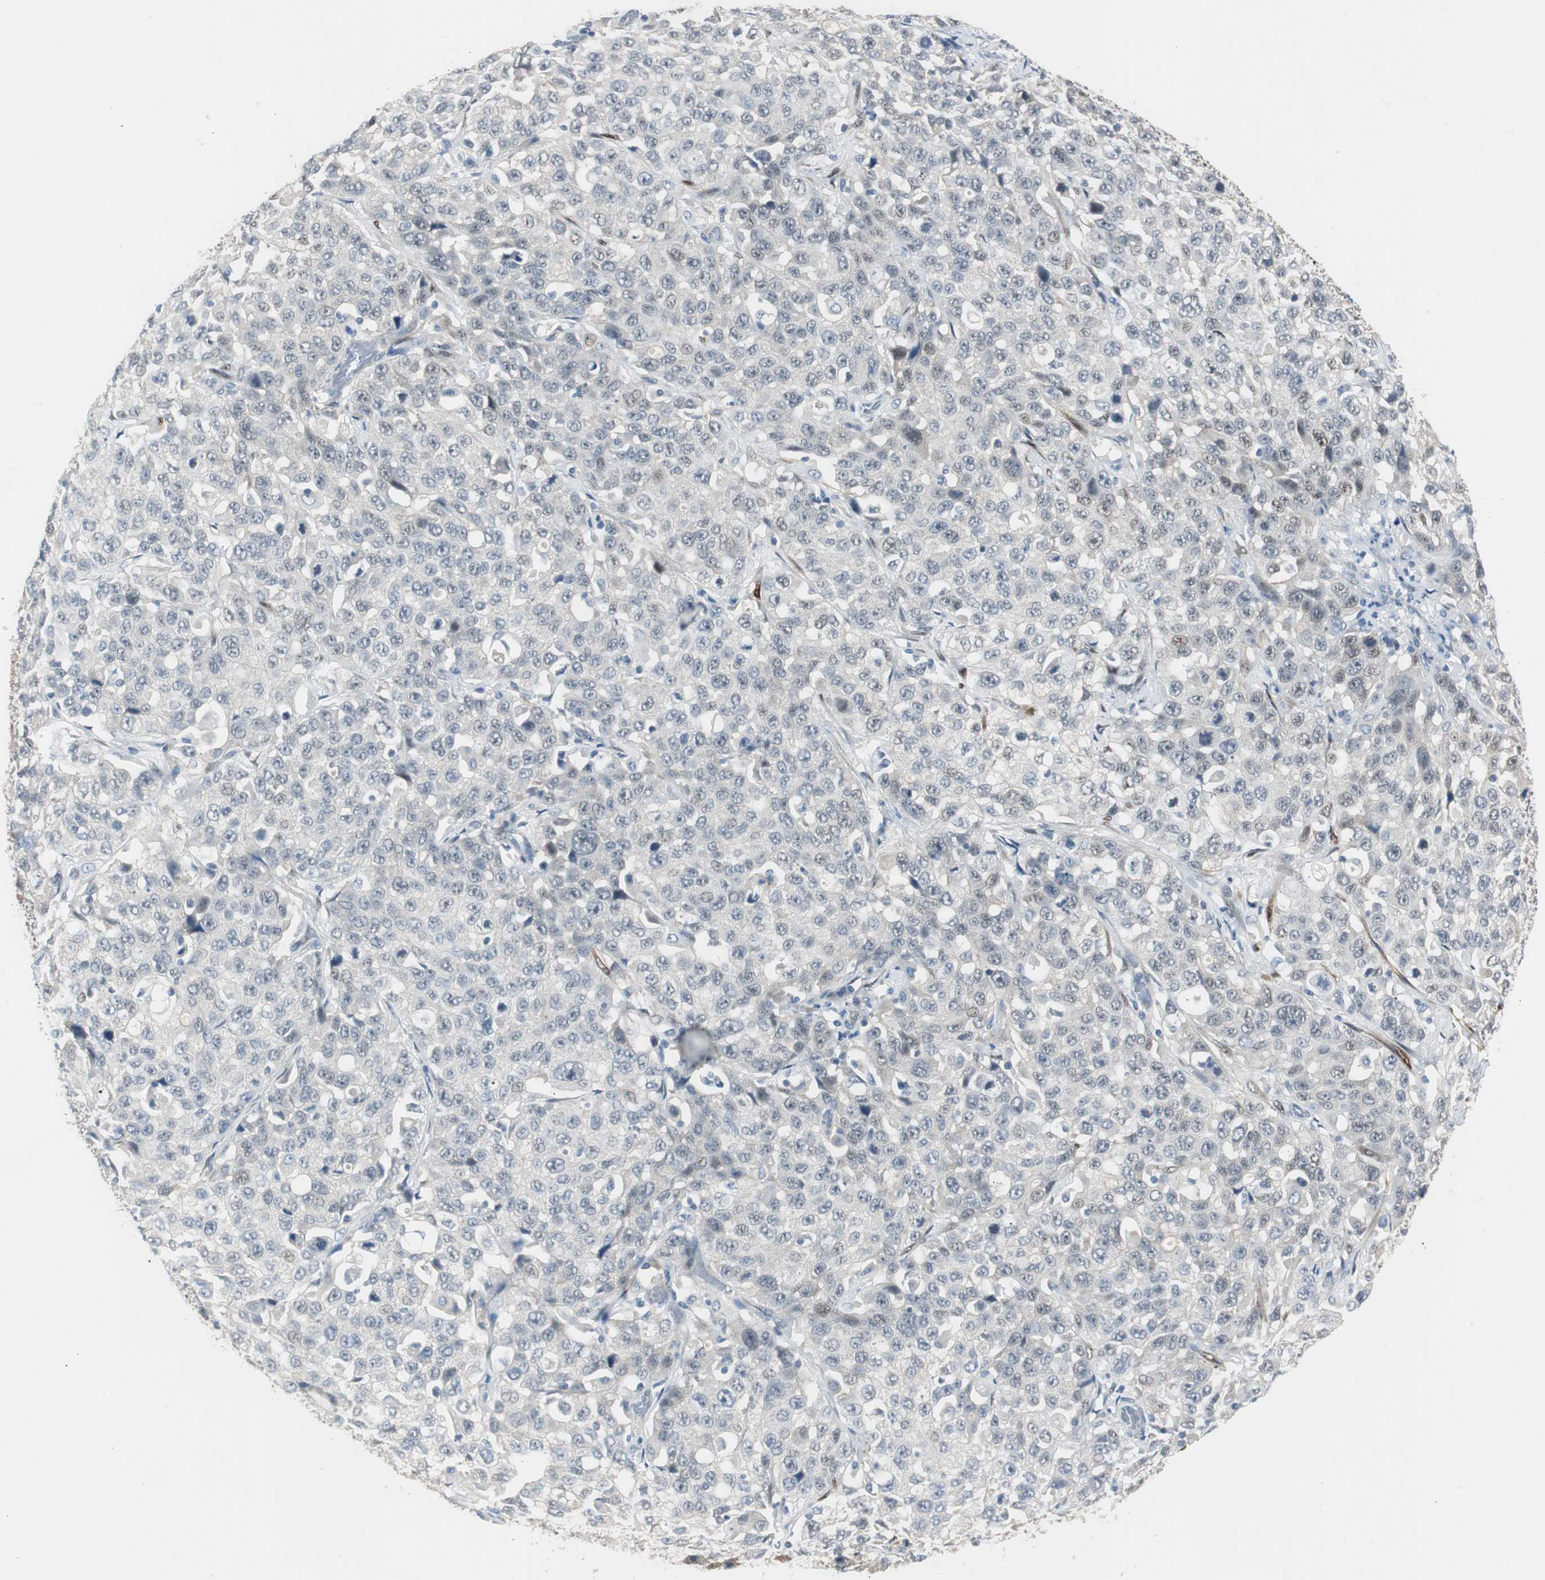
{"staining": {"intensity": "weak", "quantity": "<25%", "location": "cytoplasmic/membranous,nuclear"}, "tissue": "stomach cancer", "cell_type": "Tumor cells", "image_type": "cancer", "snomed": [{"axis": "morphology", "description": "Normal tissue, NOS"}, {"axis": "morphology", "description": "Adenocarcinoma, NOS"}, {"axis": "topography", "description": "Stomach"}], "caption": "An immunohistochemistry micrograph of stomach adenocarcinoma is shown. There is no staining in tumor cells of stomach adenocarcinoma.", "gene": "FHL2", "patient": {"sex": "male", "age": 48}}